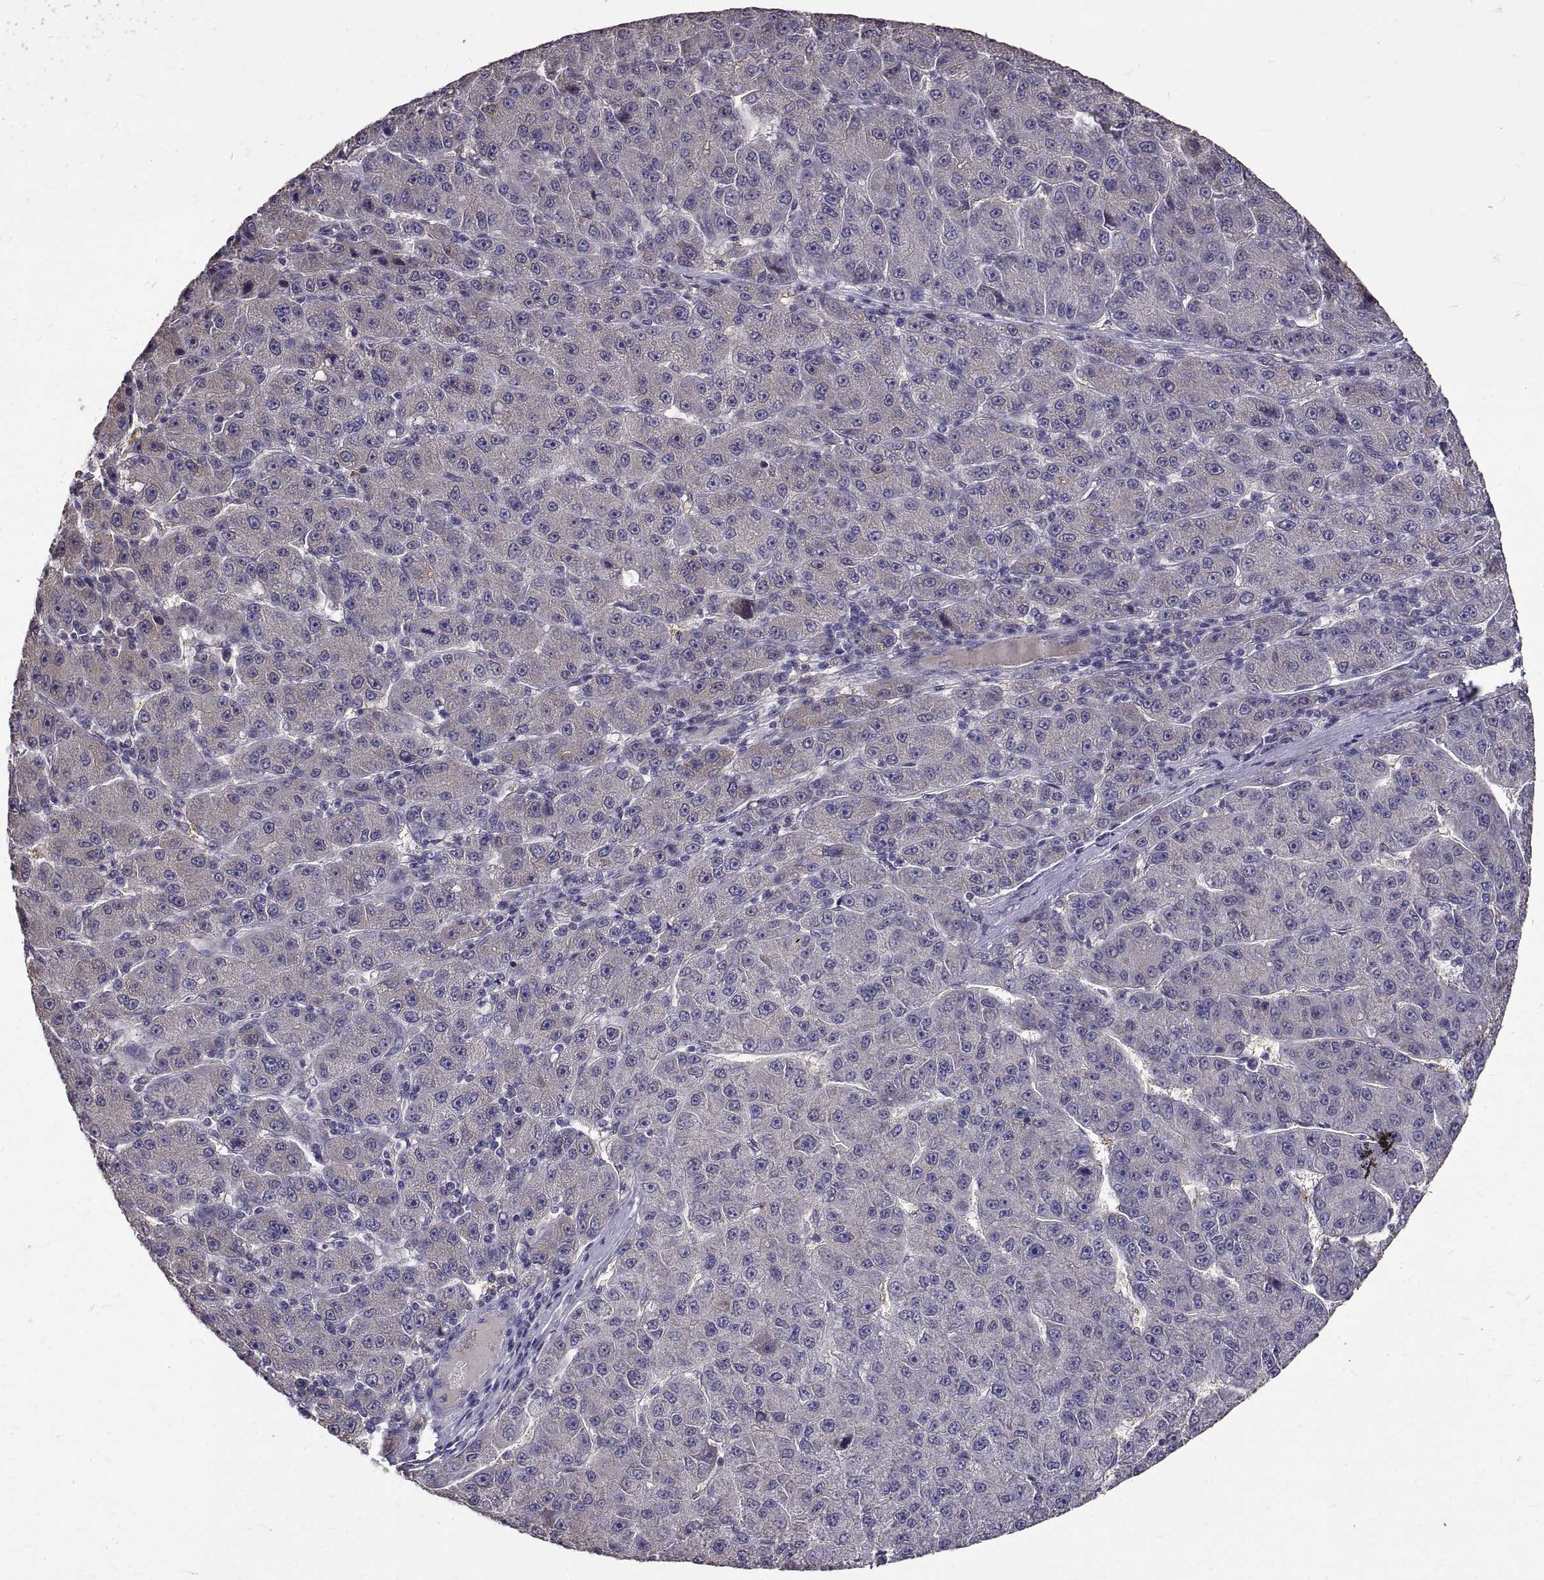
{"staining": {"intensity": "negative", "quantity": "none", "location": "none"}, "tissue": "liver cancer", "cell_type": "Tumor cells", "image_type": "cancer", "snomed": [{"axis": "morphology", "description": "Carcinoma, Hepatocellular, NOS"}, {"axis": "topography", "description": "Liver"}], "caption": "Liver cancer (hepatocellular carcinoma) was stained to show a protein in brown. There is no significant expression in tumor cells. Nuclei are stained in blue.", "gene": "PEA15", "patient": {"sex": "male", "age": 67}}